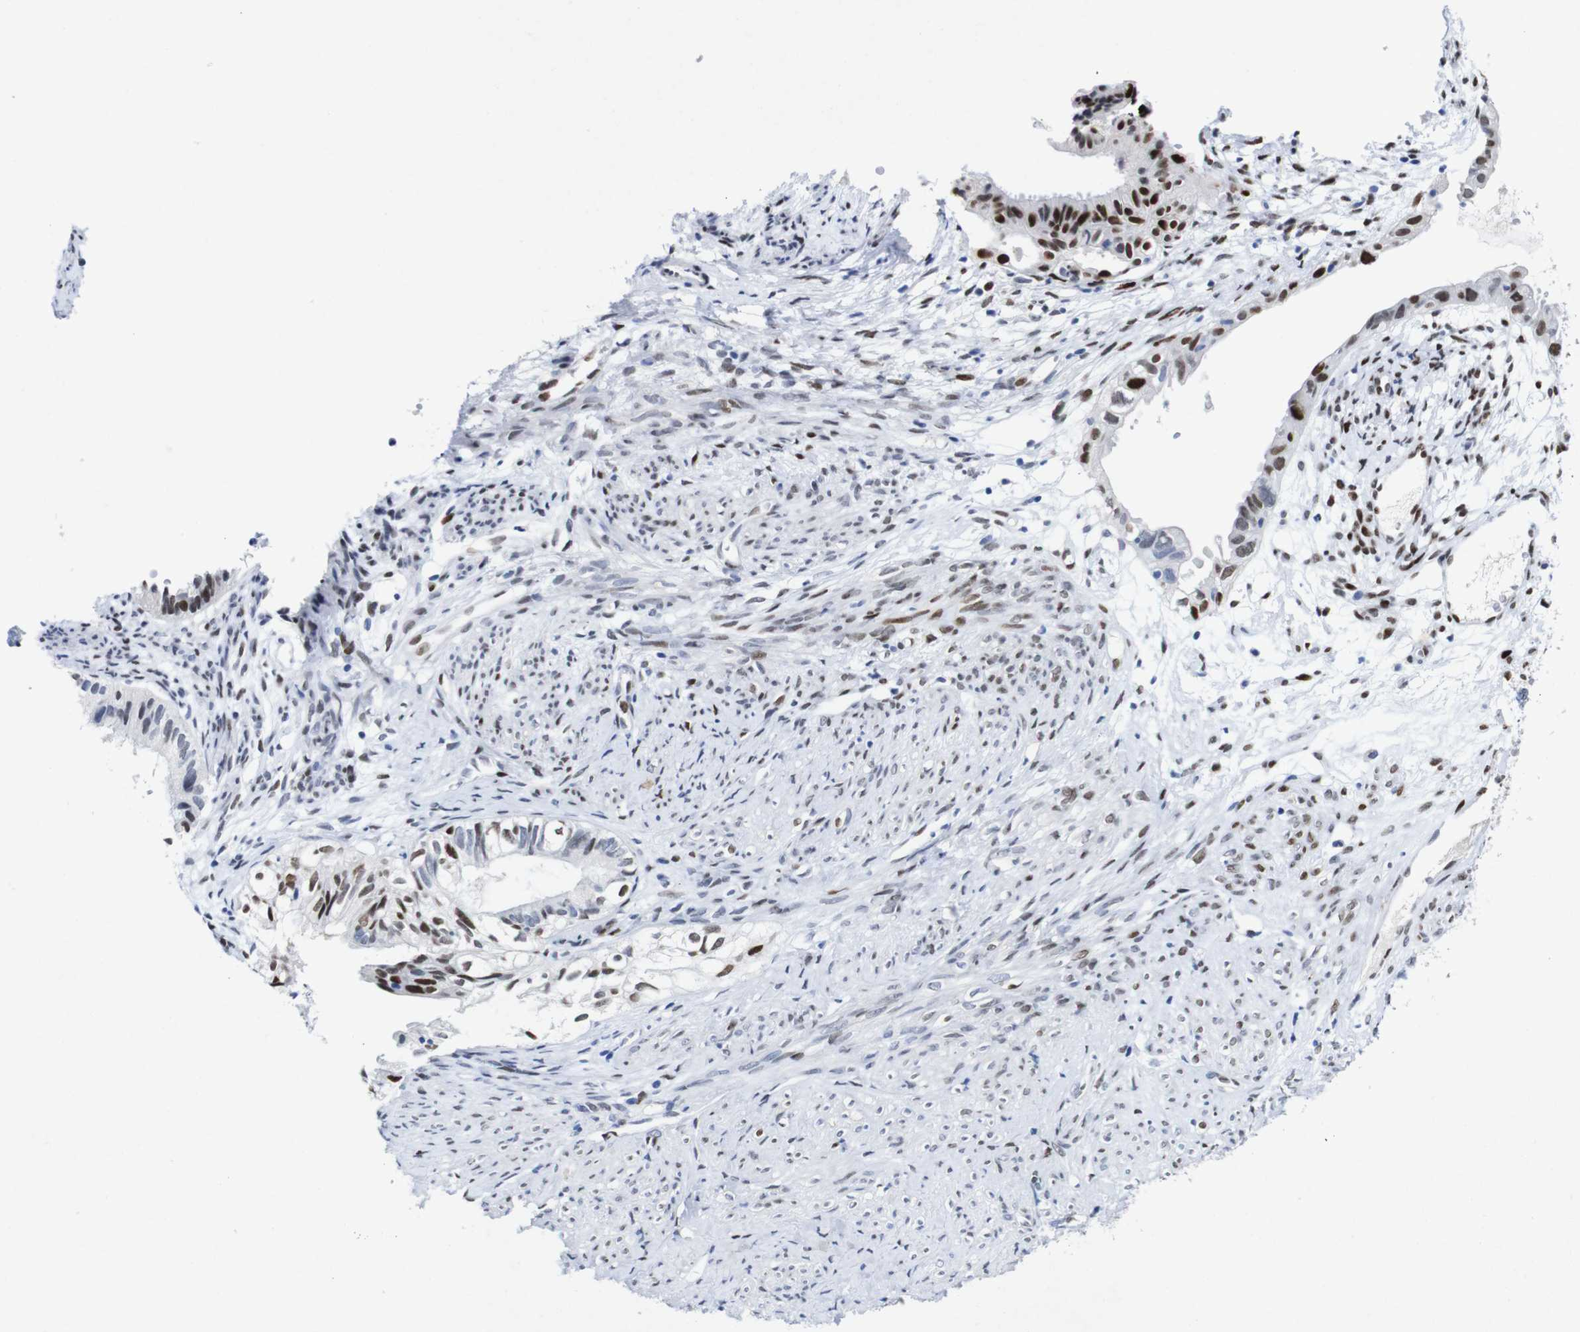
{"staining": {"intensity": "moderate", "quantity": "25%-75%", "location": "nuclear"}, "tissue": "cervical cancer", "cell_type": "Tumor cells", "image_type": "cancer", "snomed": [{"axis": "morphology", "description": "Normal tissue, NOS"}, {"axis": "morphology", "description": "Adenocarcinoma, NOS"}, {"axis": "topography", "description": "Cervix"}, {"axis": "topography", "description": "Endometrium"}], "caption": "Protein staining of adenocarcinoma (cervical) tissue demonstrates moderate nuclear positivity in approximately 25%-75% of tumor cells. (Brightfield microscopy of DAB IHC at high magnification).", "gene": "FOSL2", "patient": {"sex": "female", "age": 86}}